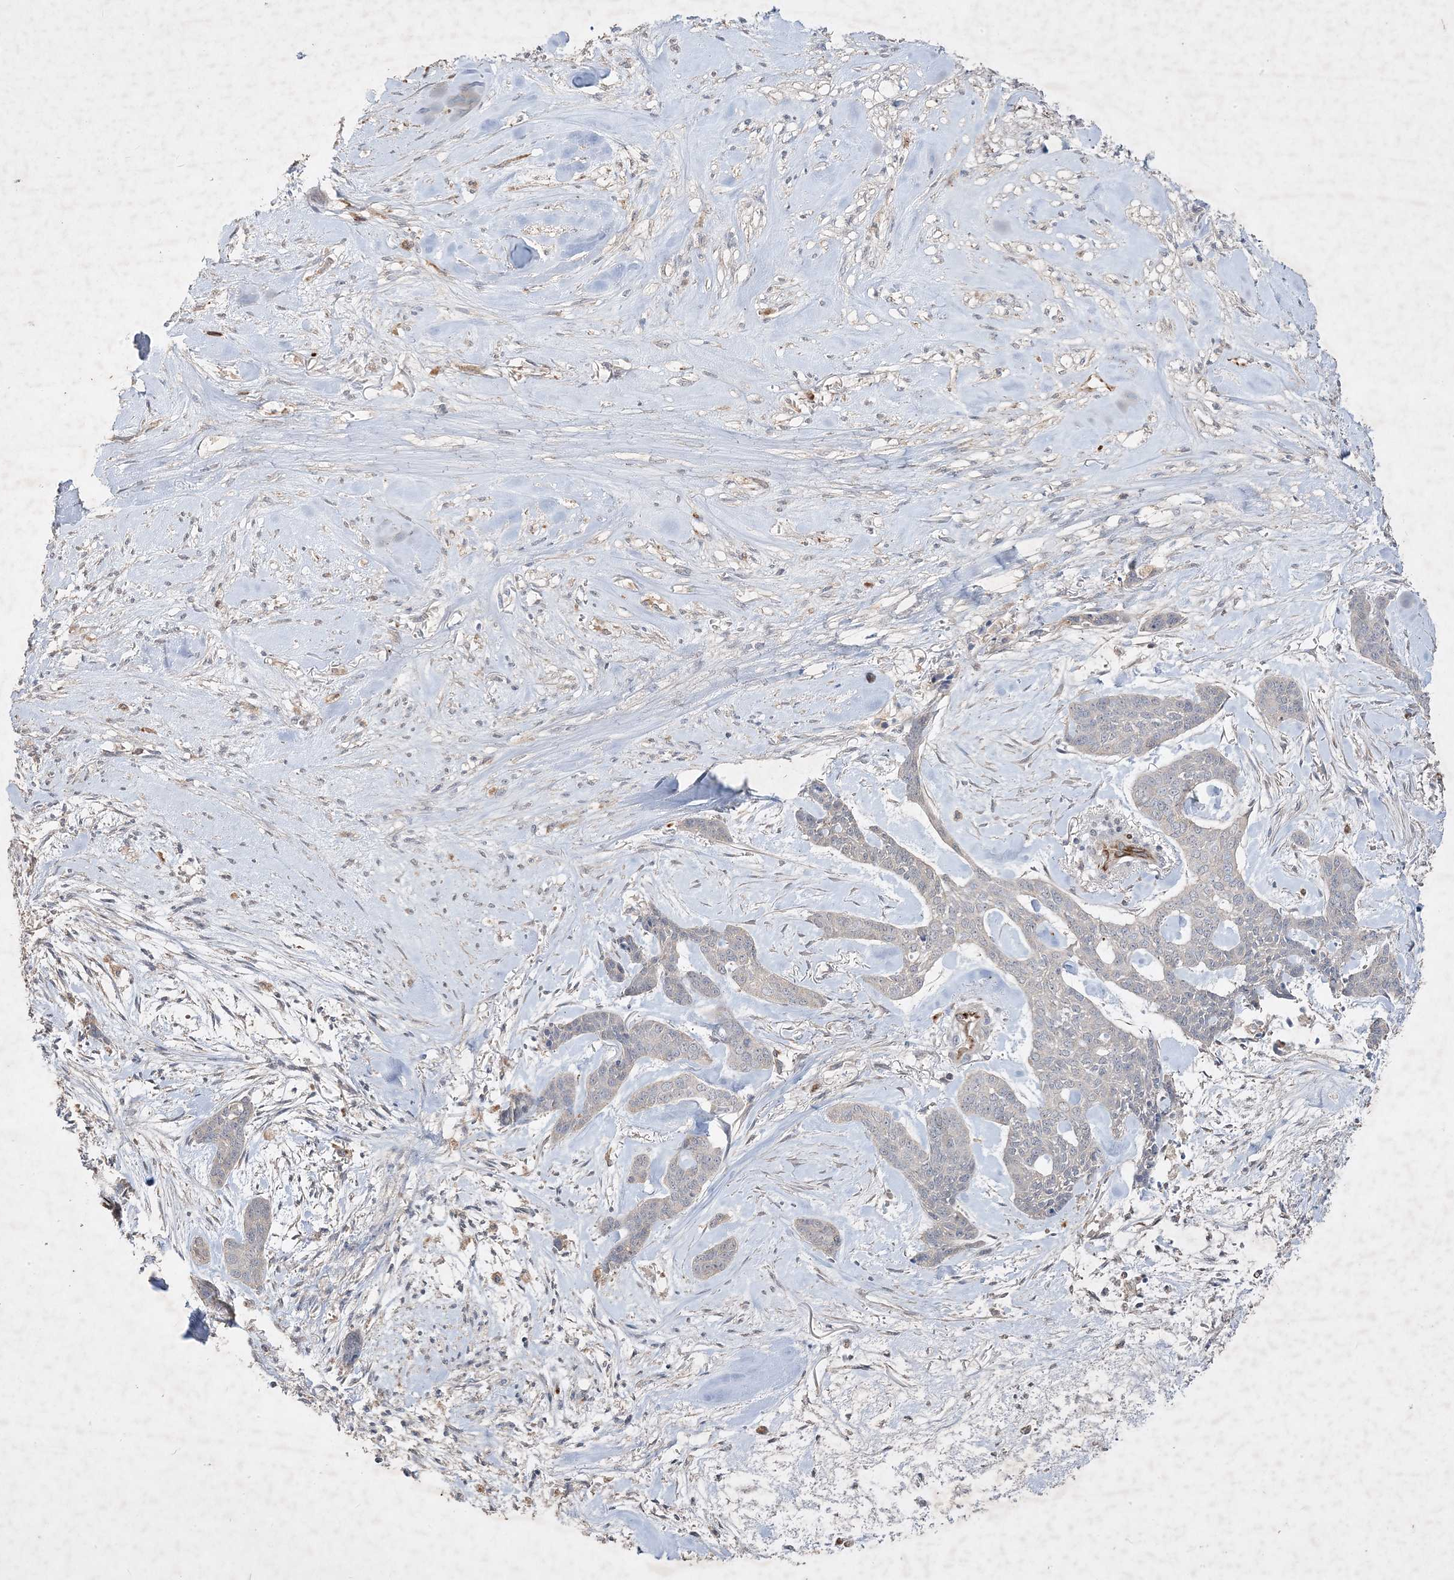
{"staining": {"intensity": "negative", "quantity": "none", "location": "none"}, "tissue": "skin cancer", "cell_type": "Tumor cells", "image_type": "cancer", "snomed": [{"axis": "morphology", "description": "Basal cell carcinoma"}, {"axis": "topography", "description": "Skin"}], "caption": "DAB (3,3'-diaminobenzidine) immunohistochemical staining of basal cell carcinoma (skin) reveals no significant expression in tumor cells.", "gene": "RGL4", "patient": {"sex": "female", "age": 64}}